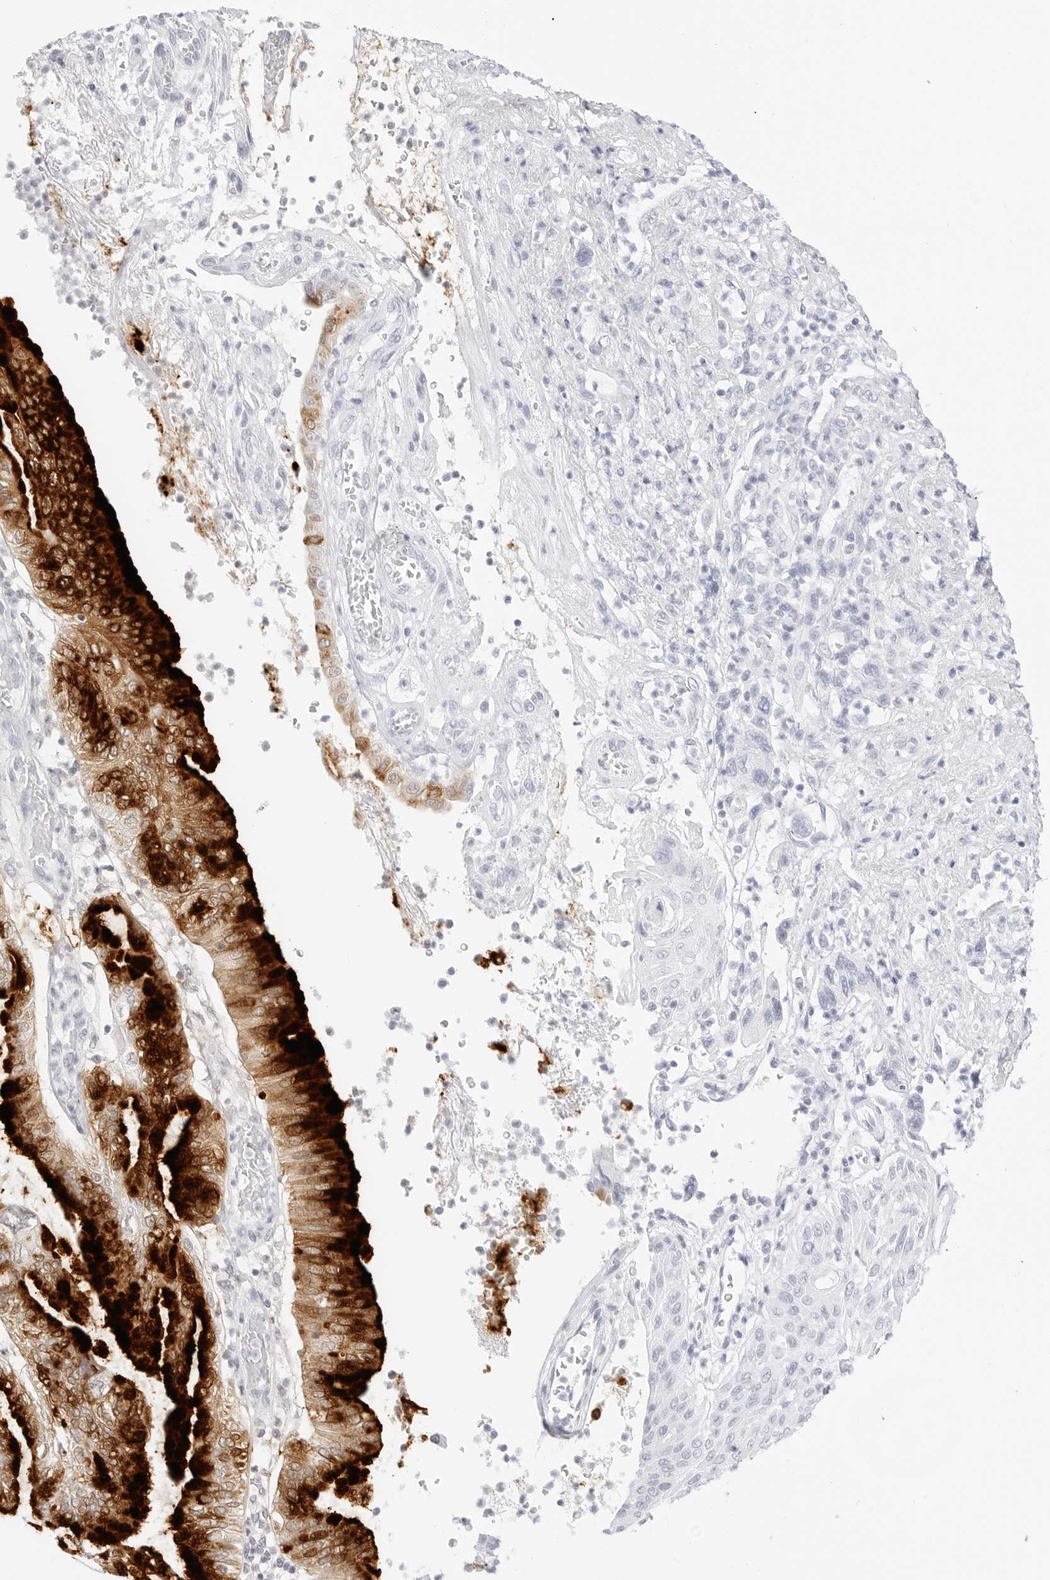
{"staining": {"intensity": "strong", "quantity": "25%-75%", "location": "cytoplasmic/membranous"}, "tissue": "pancreatic cancer", "cell_type": "Tumor cells", "image_type": "cancer", "snomed": [{"axis": "morphology", "description": "Adenocarcinoma, NOS"}, {"axis": "topography", "description": "Pancreas"}], "caption": "A histopathology image of human pancreatic adenocarcinoma stained for a protein shows strong cytoplasmic/membranous brown staining in tumor cells. Immunohistochemistry (ihc) stains the protein of interest in brown and the nuclei are stained blue.", "gene": "TFF2", "patient": {"sex": "female", "age": 73}}